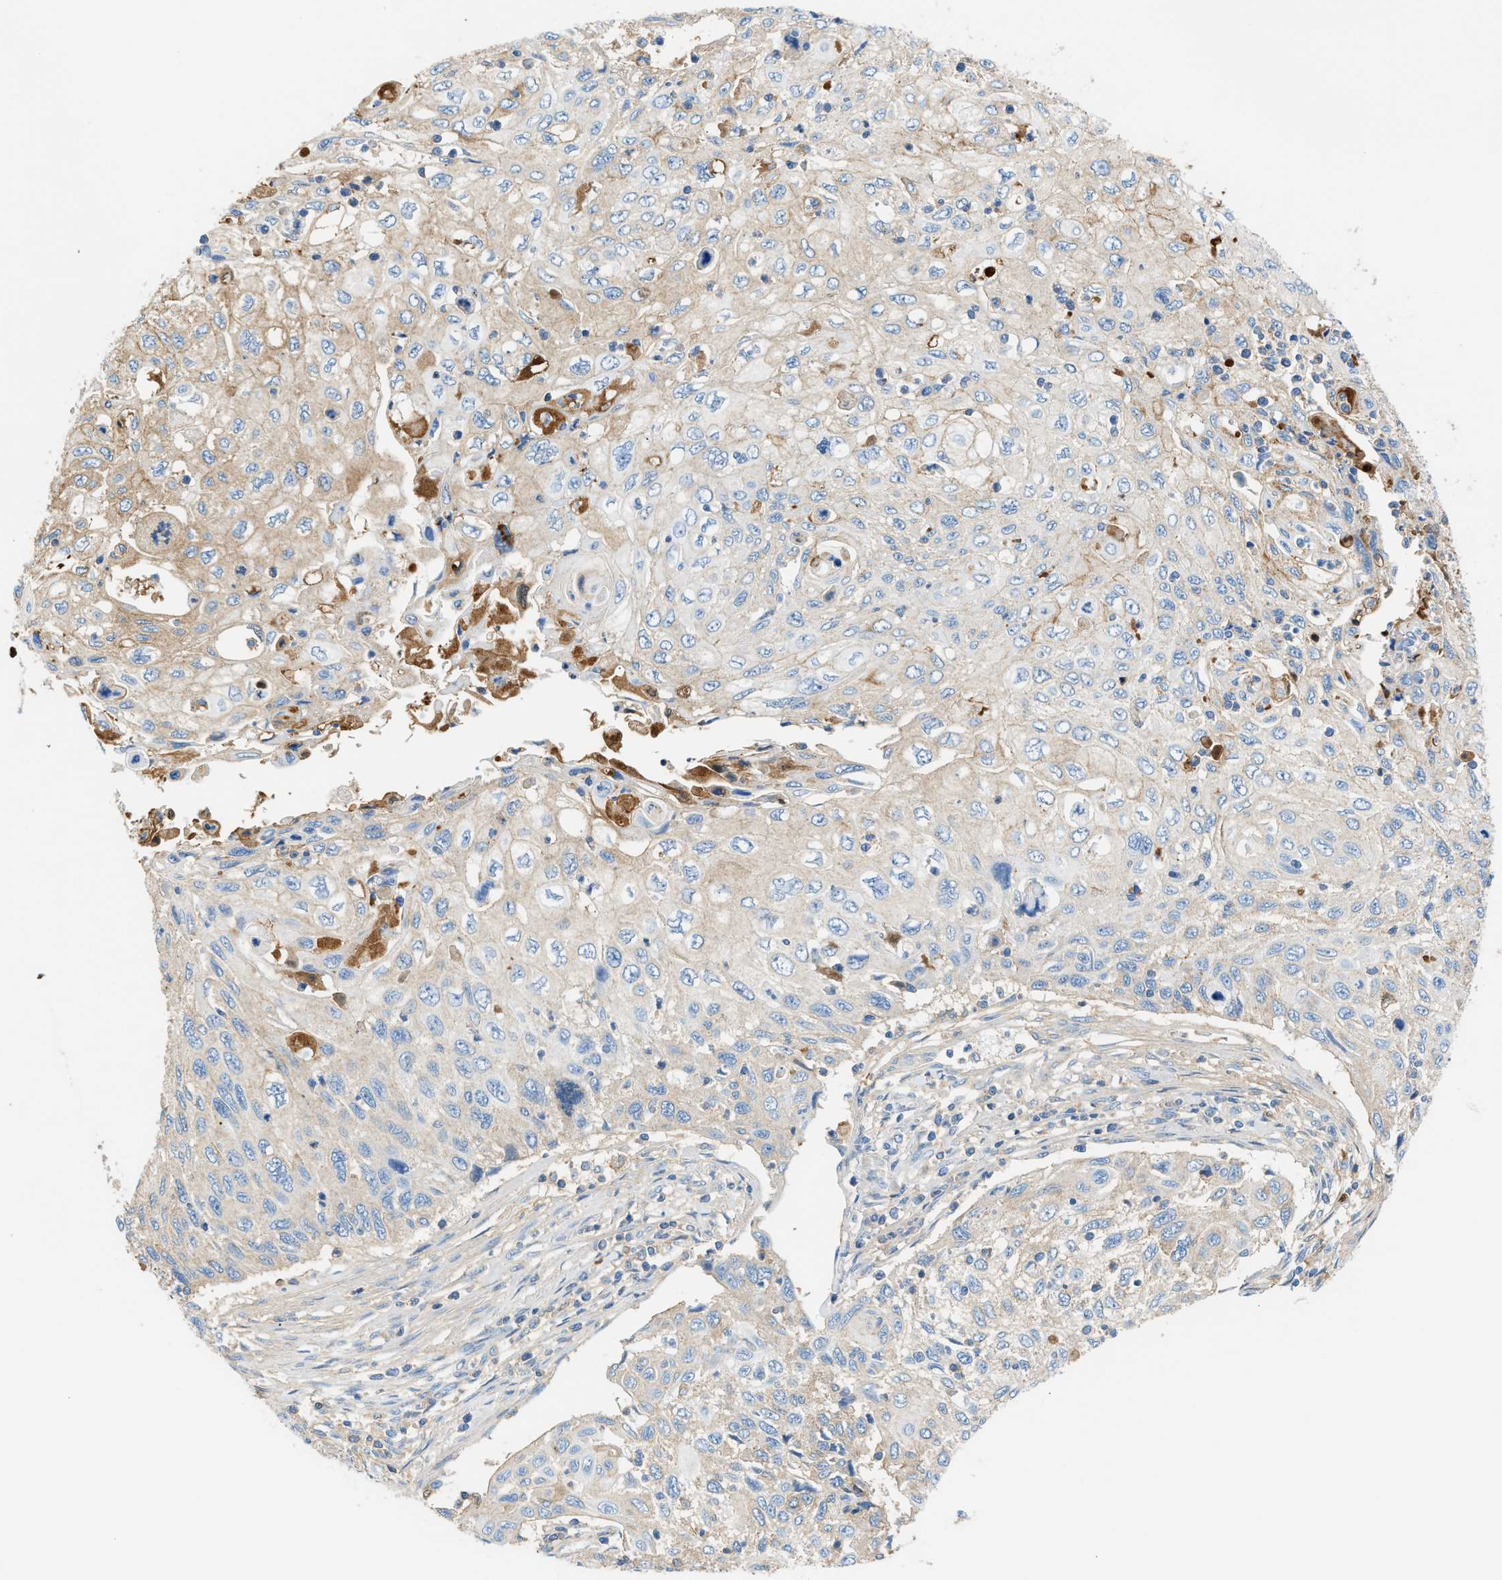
{"staining": {"intensity": "weak", "quantity": "25%-75%", "location": "cytoplasmic/membranous"}, "tissue": "cervical cancer", "cell_type": "Tumor cells", "image_type": "cancer", "snomed": [{"axis": "morphology", "description": "Squamous cell carcinoma, NOS"}, {"axis": "topography", "description": "Cervix"}], "caption": "A histopathology image of cervical squamous cell carcinoma stained for a protein shows weak cytoplasmic/membranous brown staining in tumor cells.", "gene": "CFI", "patient": {"sex": "female", "age": 70}}